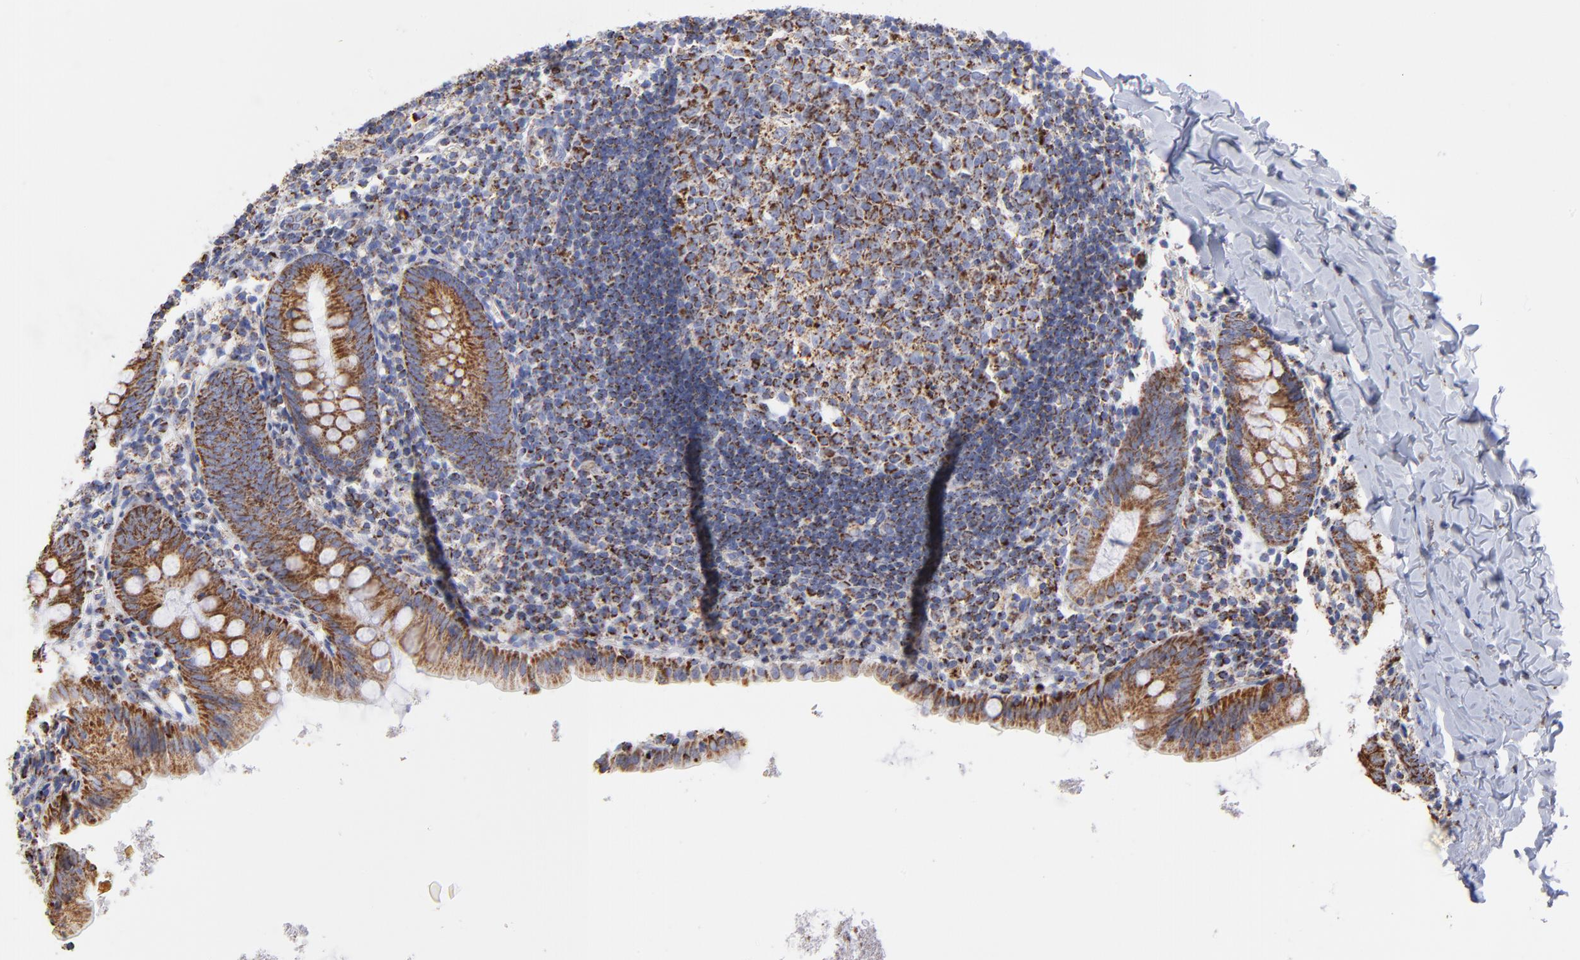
{"staining": {"intensity": "strong", "quantity": ">75%", "location": "cytoplasmic/membranous"}, "tissue": "appendix", "cell_type": "Glandular cells", "image_type": "normal", "snomed": [{"axis": "morphology", "description": "Normal tissue, NOS"}, {"axis": "topography", "description": "Appendix"}], "caption": "An image of appendix stained for a protein exhibits strong cytoplasmic/membranous brown staining in glandular cells. The staining is performed using DAB (3,3'-diaminobenzidine) brown chromogen to label protein expression. The nuclei are counter-stained blue using hematoxylin.", "gene": "PHB1", "patient": {"sex": "female", "age": 9}}